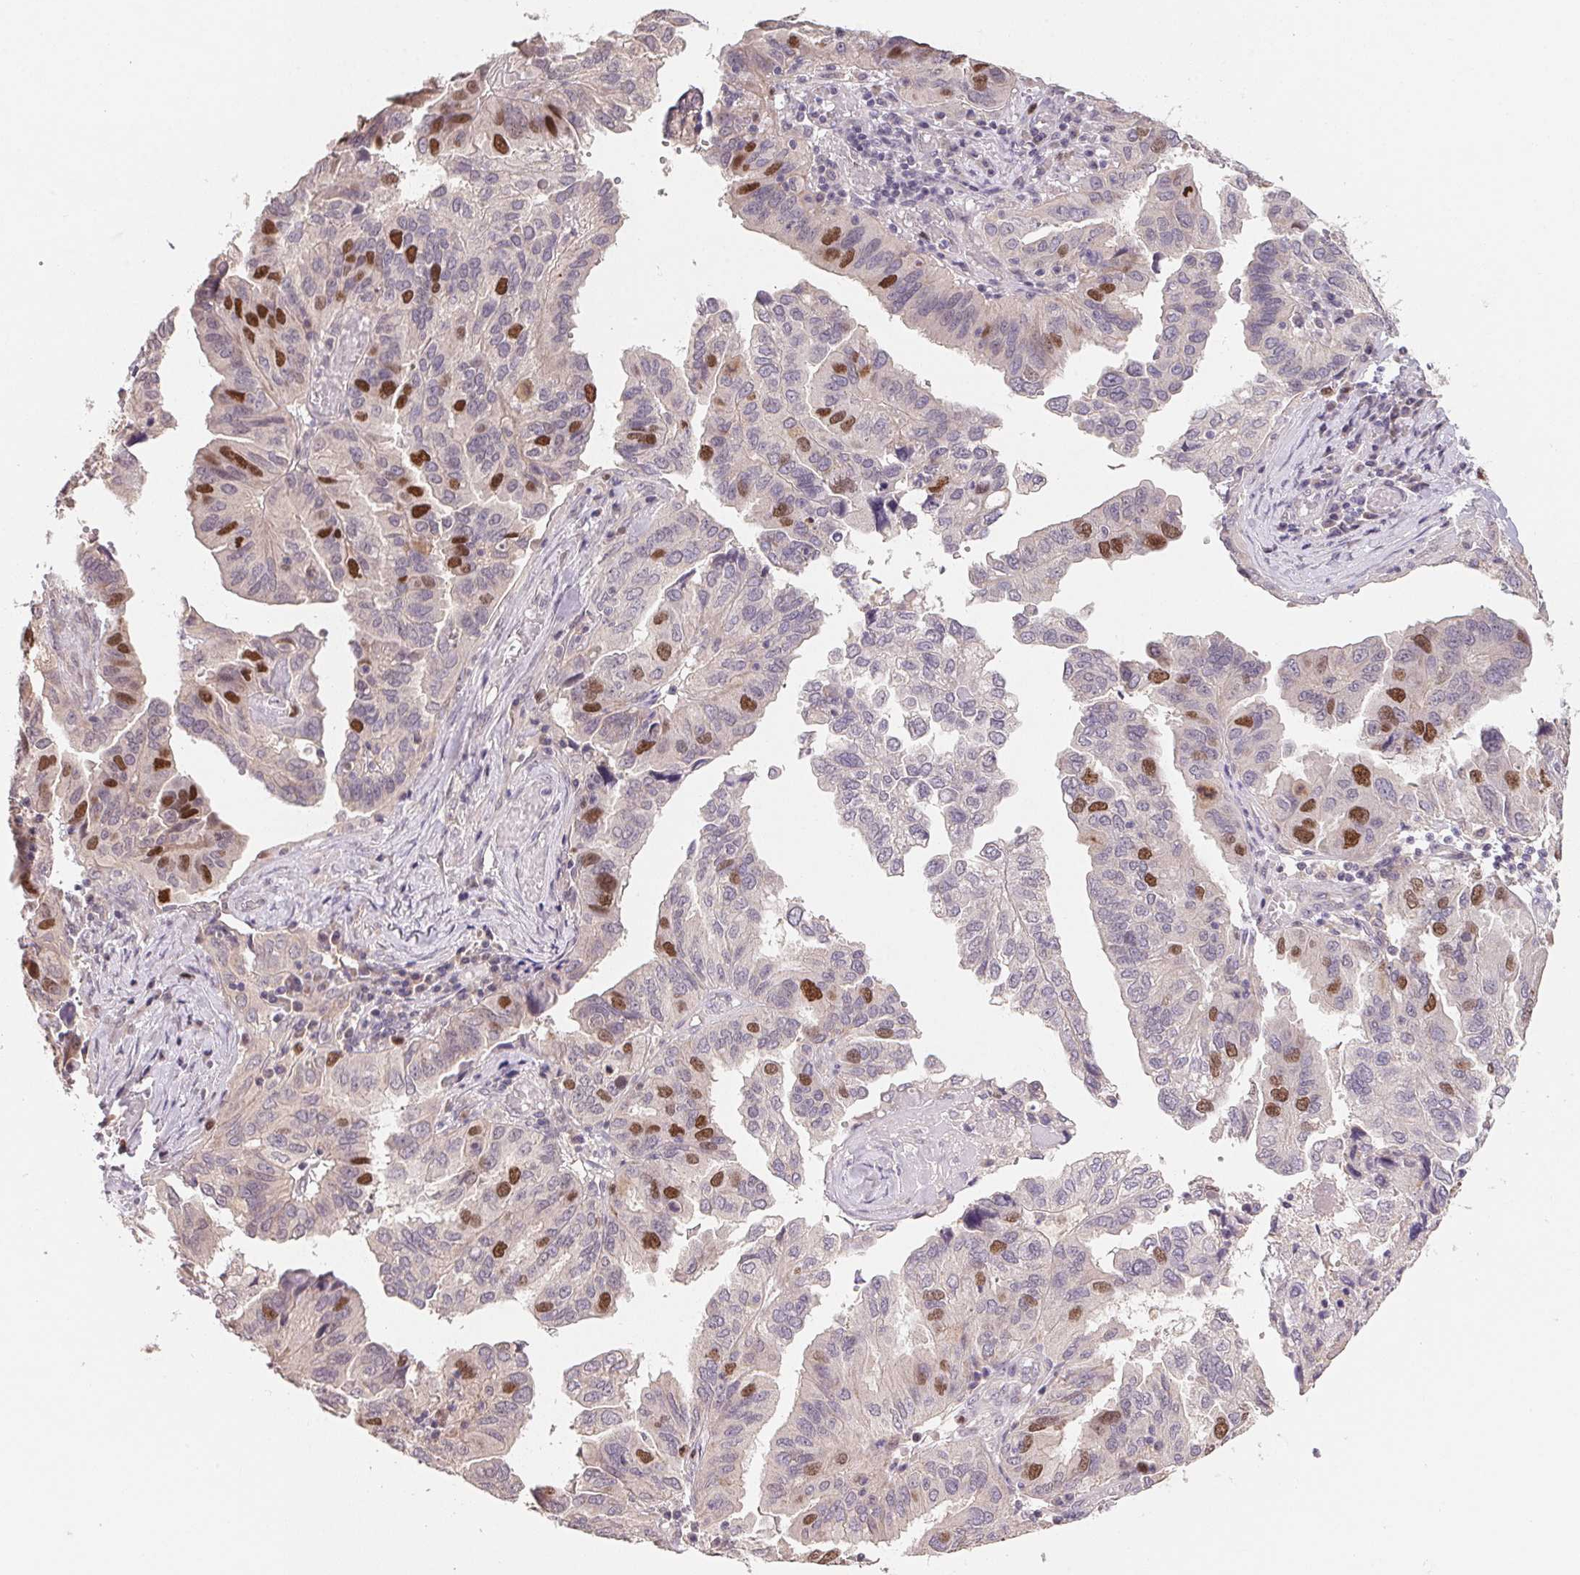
{"staining": {"intensity": "strong", "quantity": "<25%", "location": "nuclear"}, "tissue": "ovarian cancer", "cell_type": "Tumor cells", "image_type": "cancer", "snomed": [{"axis": "morphology", "description": "Cystadenocarcinoma, serous, NOS"}, {"axis": "topography", "description": "Ovary"}], "caption": "The micrograph exhibits a brown stain indicating the presence of a protein in the nuclear of tumor cells in ovarian cancer (serous cystadenocarcinoma). Using DAB (3,3'-diaminobenzidine) (brown) and hematoxylin (blue) stains, captured at high magnification using brightfield microscopy.", "gene": "KIFC1", "patient": {"sex": "female", "age": 79}}